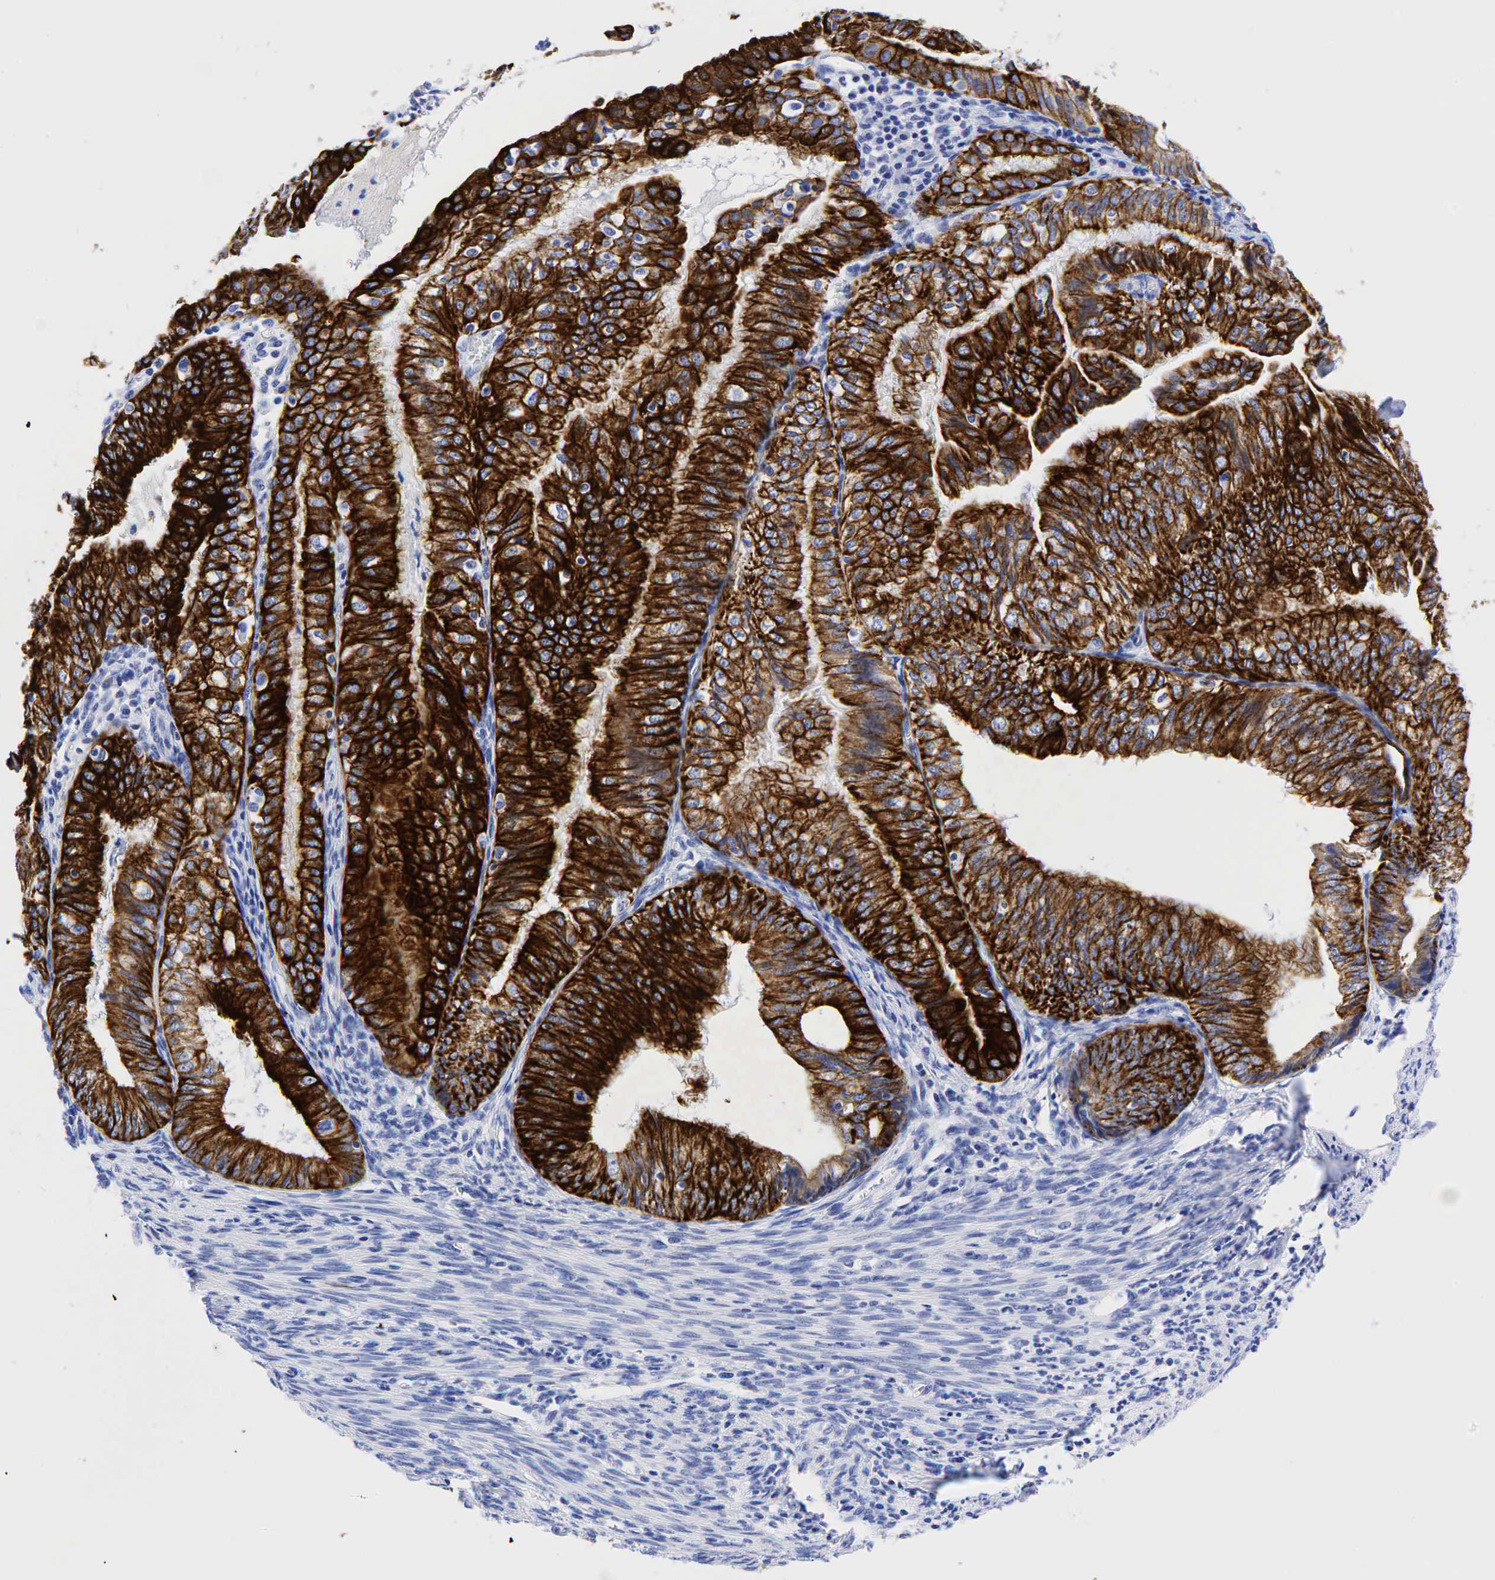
{"staining": {"intensity": "strong", "quantity": ">75%", "location": "cytoplasmic/membranous"}, "tissue": "endometrial cancer", "cell_type": "Tumor cells", "image_type": "cancer", "snomed": [{"axis": "morphology", "description": "Adenocarcinoma, NOS"}, {"axis": "topography", "description": "Endometrium"}], "caption": "Immunohistochemical staining of endometrial adenocarcinoma shows high levels of strong cytoplasmic/membranous protein staining in about >75% of tumor cells. (Stains: DAB in brown, nuclei in blue, Microscopy: brightfield microscopy at high magnification).", "gene": "KRT18", "patient": {"sex": "female", "age": 66}}